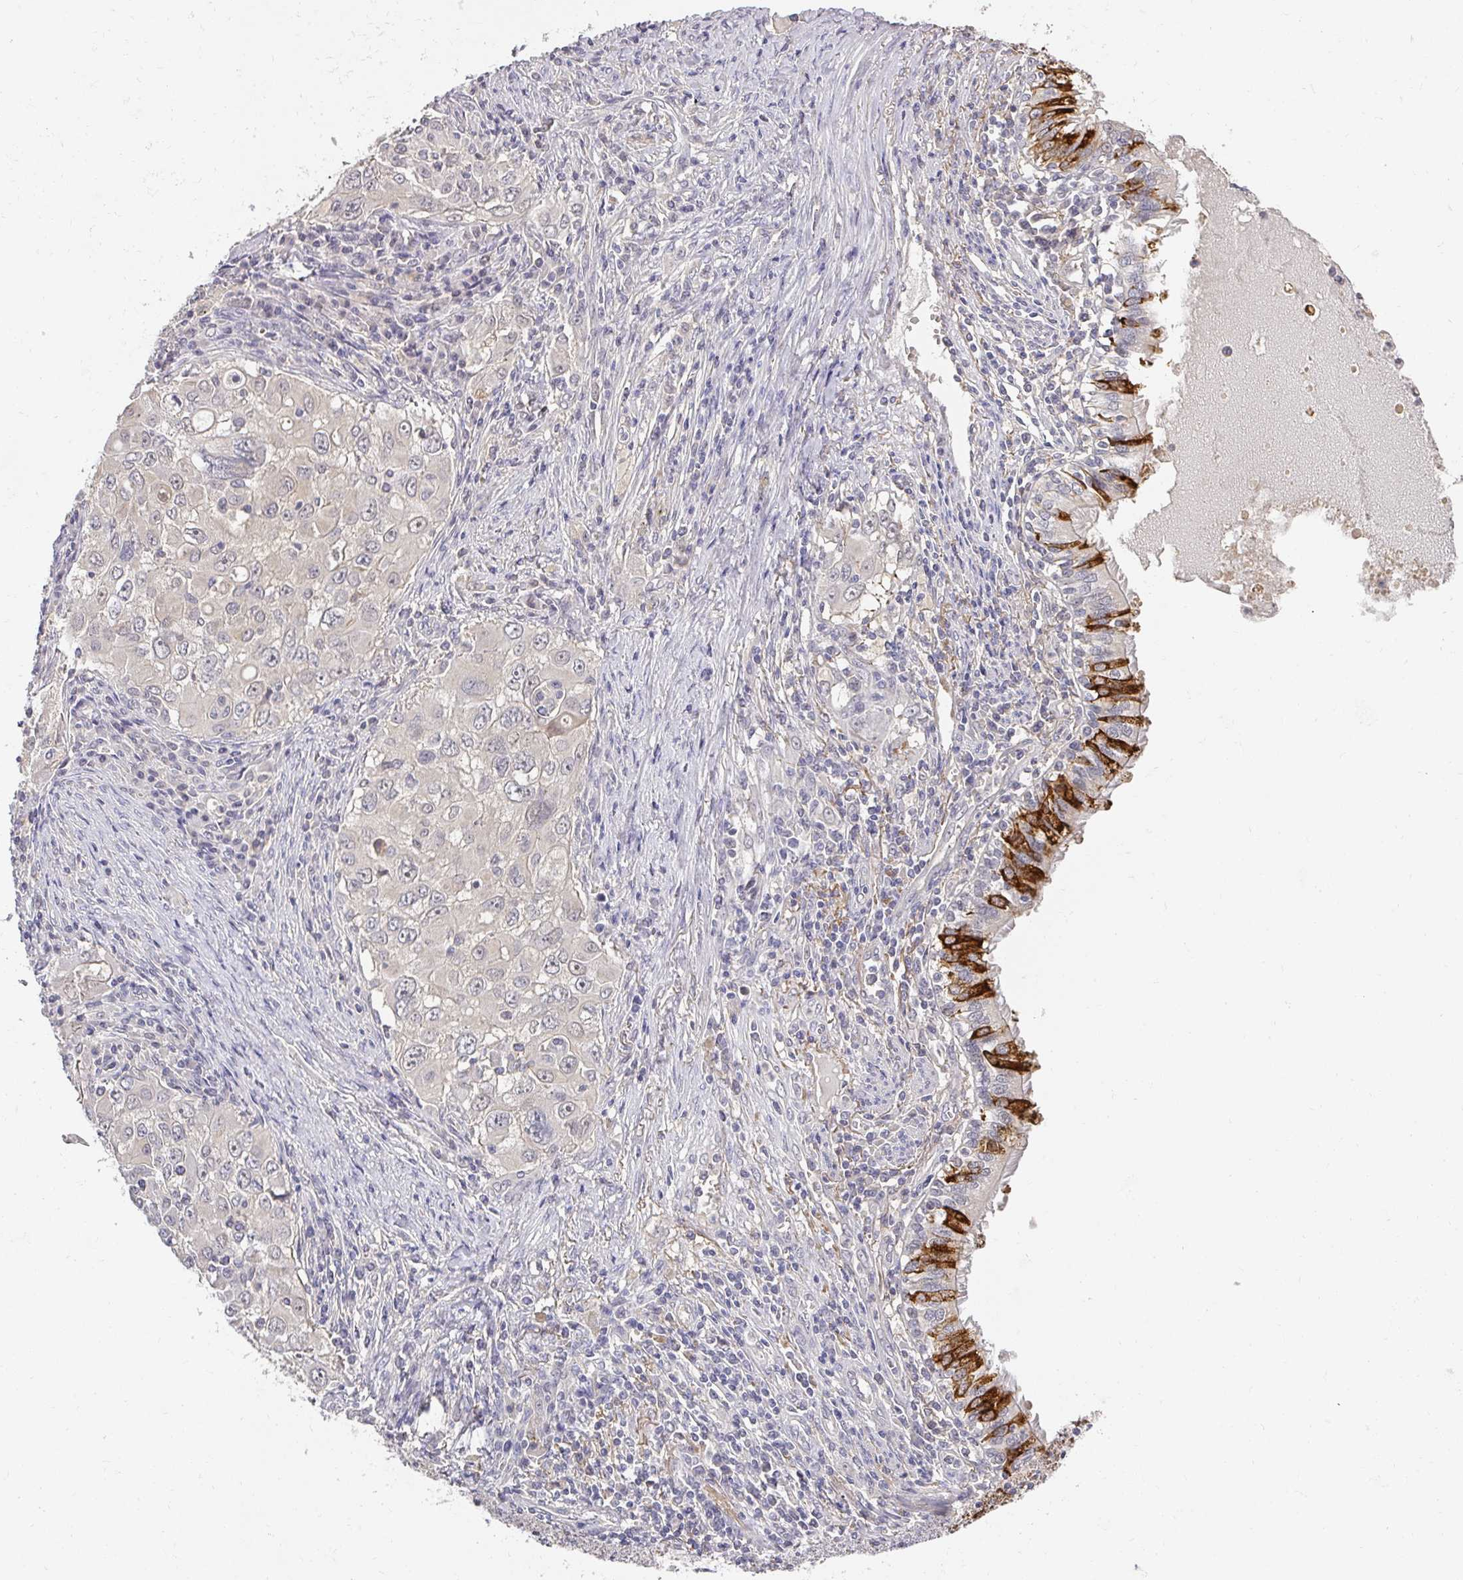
{"staining": {"intensity": "weak", "quantity": "<25%", "location": "cytoplasmic/membranous"}, "tissue": "lung cancer", "cell_type": "Tumor cells", "image_type": "cancer", "snomed": [{"axis": "morphology", "description": "Adenocarcinoma, NOS"}, {"axis": "morphology", "description": "Adenocarcinoma, metastatic, NOS"}, {"axis": "topography", "description": "Lymph node"}, {"axis": "topography", "description": "Lung"}], "caption": "Immunohistochemistry (IHC) of human lung adenocarcinoma exhibits no expression in tumor cells.", "gene": "FOXN4", "patient": {"sex": "female", "age": 42}}